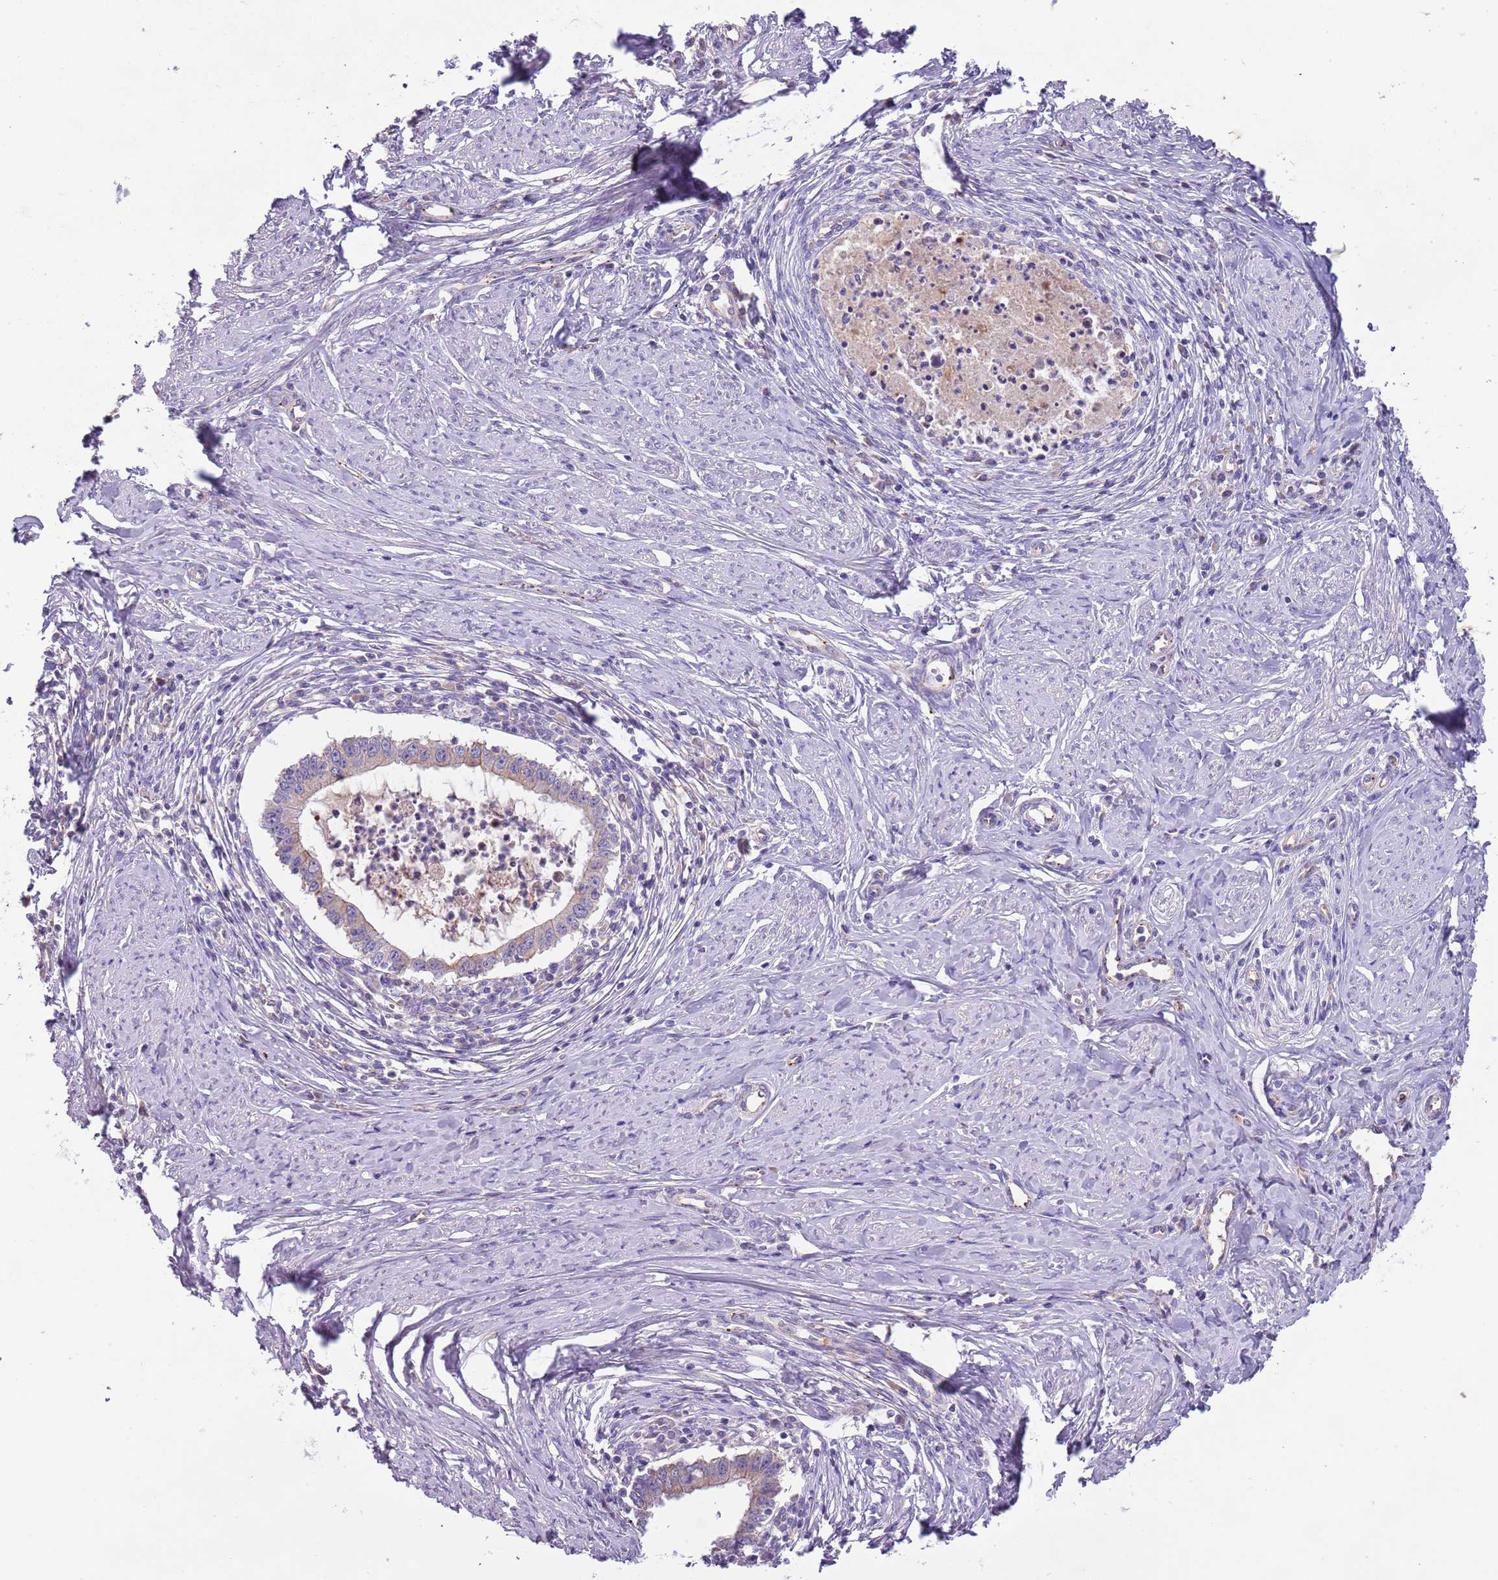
{"staining": {"intensity": "weak", "quantity": "25%-75%", "location": "cytoplasmic/membranous"}, "tissue": "cervical cancer", "cell_type": "Tumor cells", "image_type": "cancer", "snomed": [{"axis": "morphology", "description": "Adenocarcinoma, NOS"}, {"axis": "topography", "description": "Cervix"}], "caption": "Human cervical cancer (adenocarcinoma) stained with a protein marker exhibits weak staining in tumor cells.", "gene": "HES3", "patient": {"sex": "female", "age": 36}}